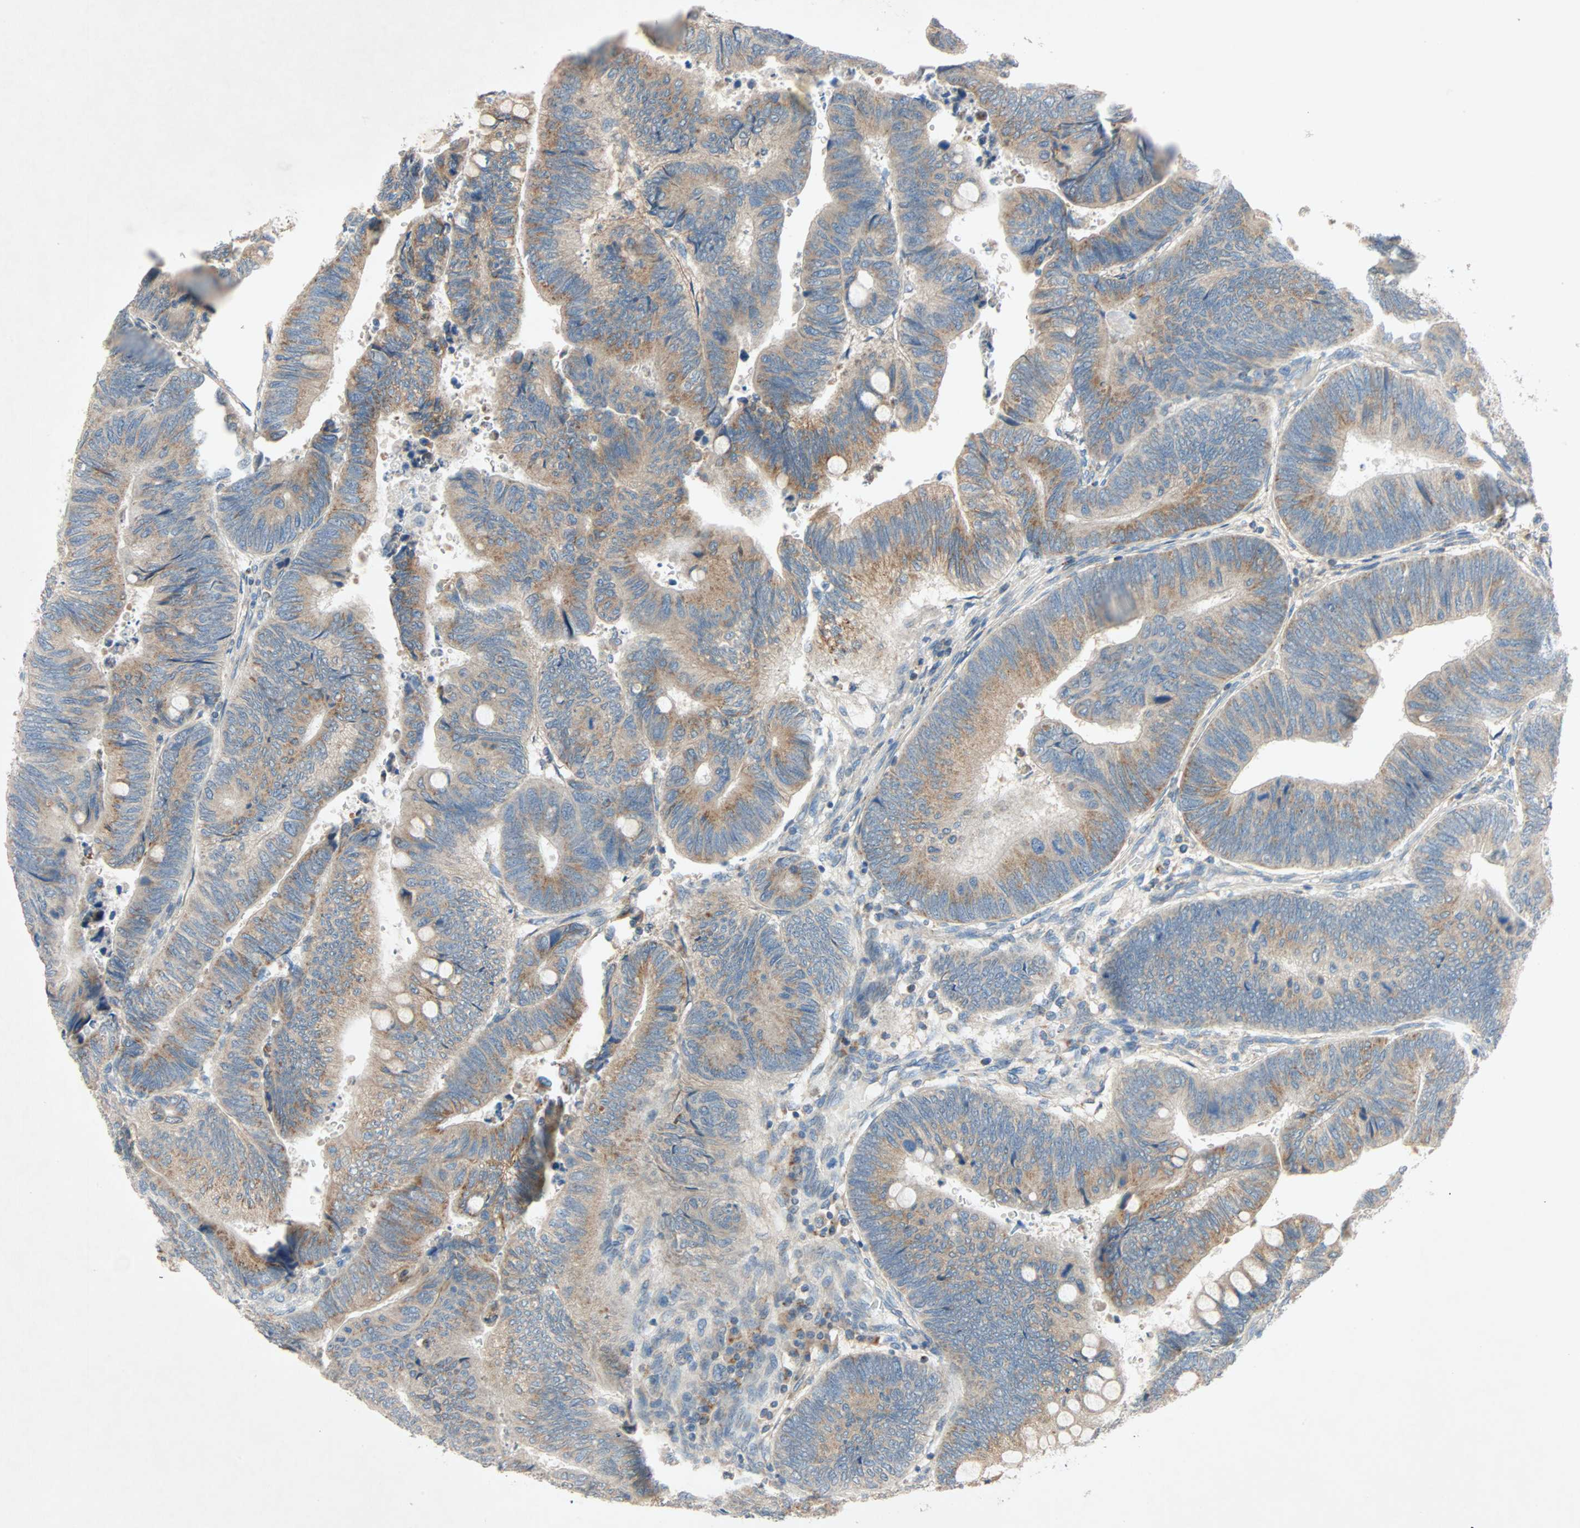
{"staining": {"intensity": "moderate", "quantity": ">75%", "location": "cytoplasmic/membranous"}, "tissue": "colorectal cancer", "cell_type": "Tumor cells", "image_type": "cancer", "snomed": [{"axis": "morphology", "description": "Normal tissue, NOS"}, {"axis": "morphology", "description": "Adenocarcinoma, NOS"}, {"axis": "topography", "description": "Rectum"}, {"axis": "topography", "description": "Peripheral nerve tissue"}], "caption": "A medium amount of moderate cytoplasmic/membranous expression is identified in about >75% of tumor cells in adenocarcinoma (colorectal) tissue. (IHC, brightfield microscopy, high magnification).", "gene": "XYLT1", "patient": {"sex": "male", "age": 92}}